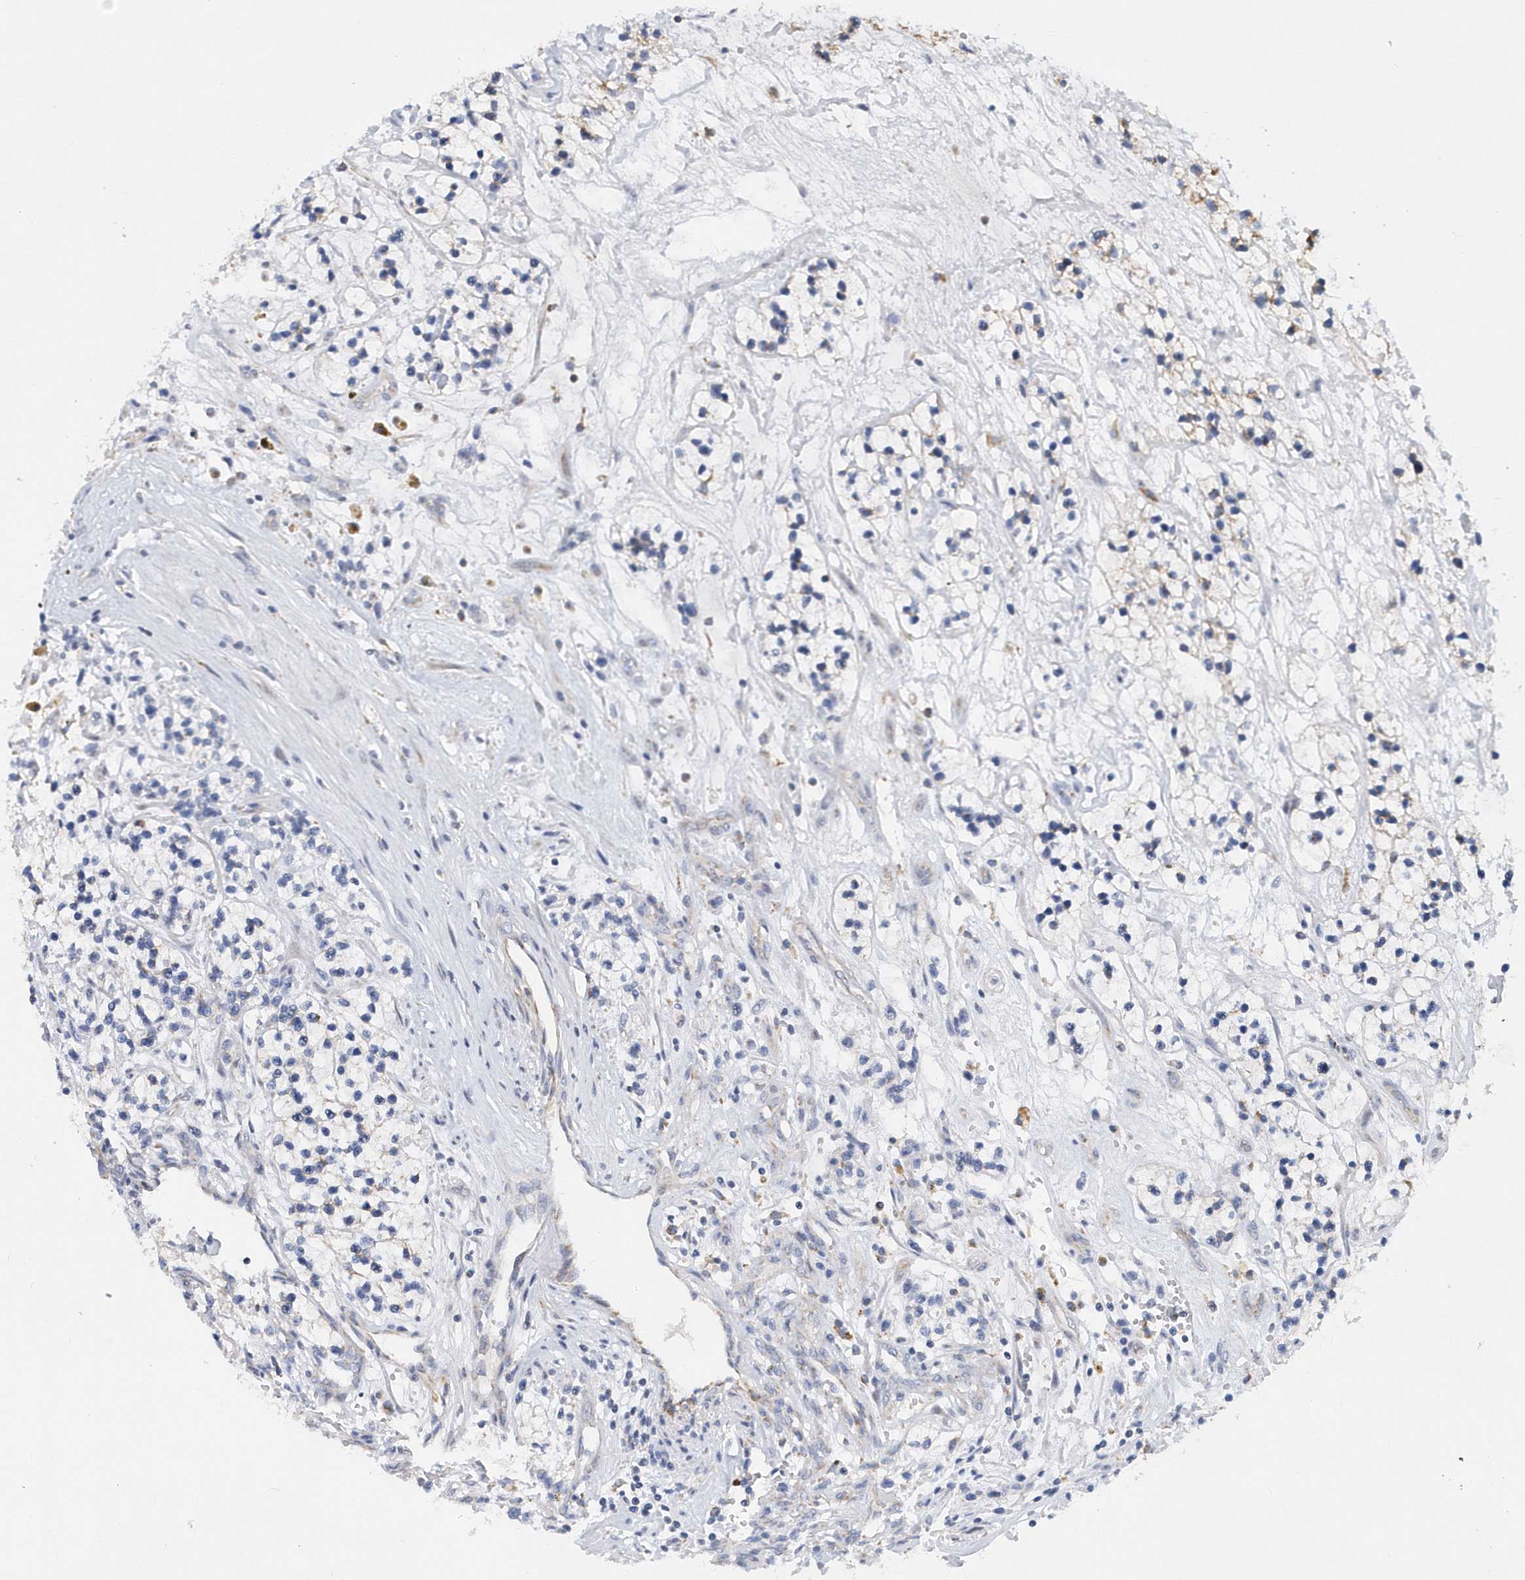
{"staining": {"intensity": "negative", "quantity": "none", "location": "none"}, "tissue": "renal cancer", "cell_type": "Tumor cells", "image_type": "cancer", "snomed": [{"axis": "morphology", "description": "Adenocarcinoma, NOS"}, {"axis": "topography", "description": "Kidney"}], "caption": "Human renal cancer (adenocarcinoma) stained for a protein using immunohistochemistry demonstrates no staining in tumor cells.", "gene": "VWA5B2", "patient": {"sex": "female", "age": 57}}